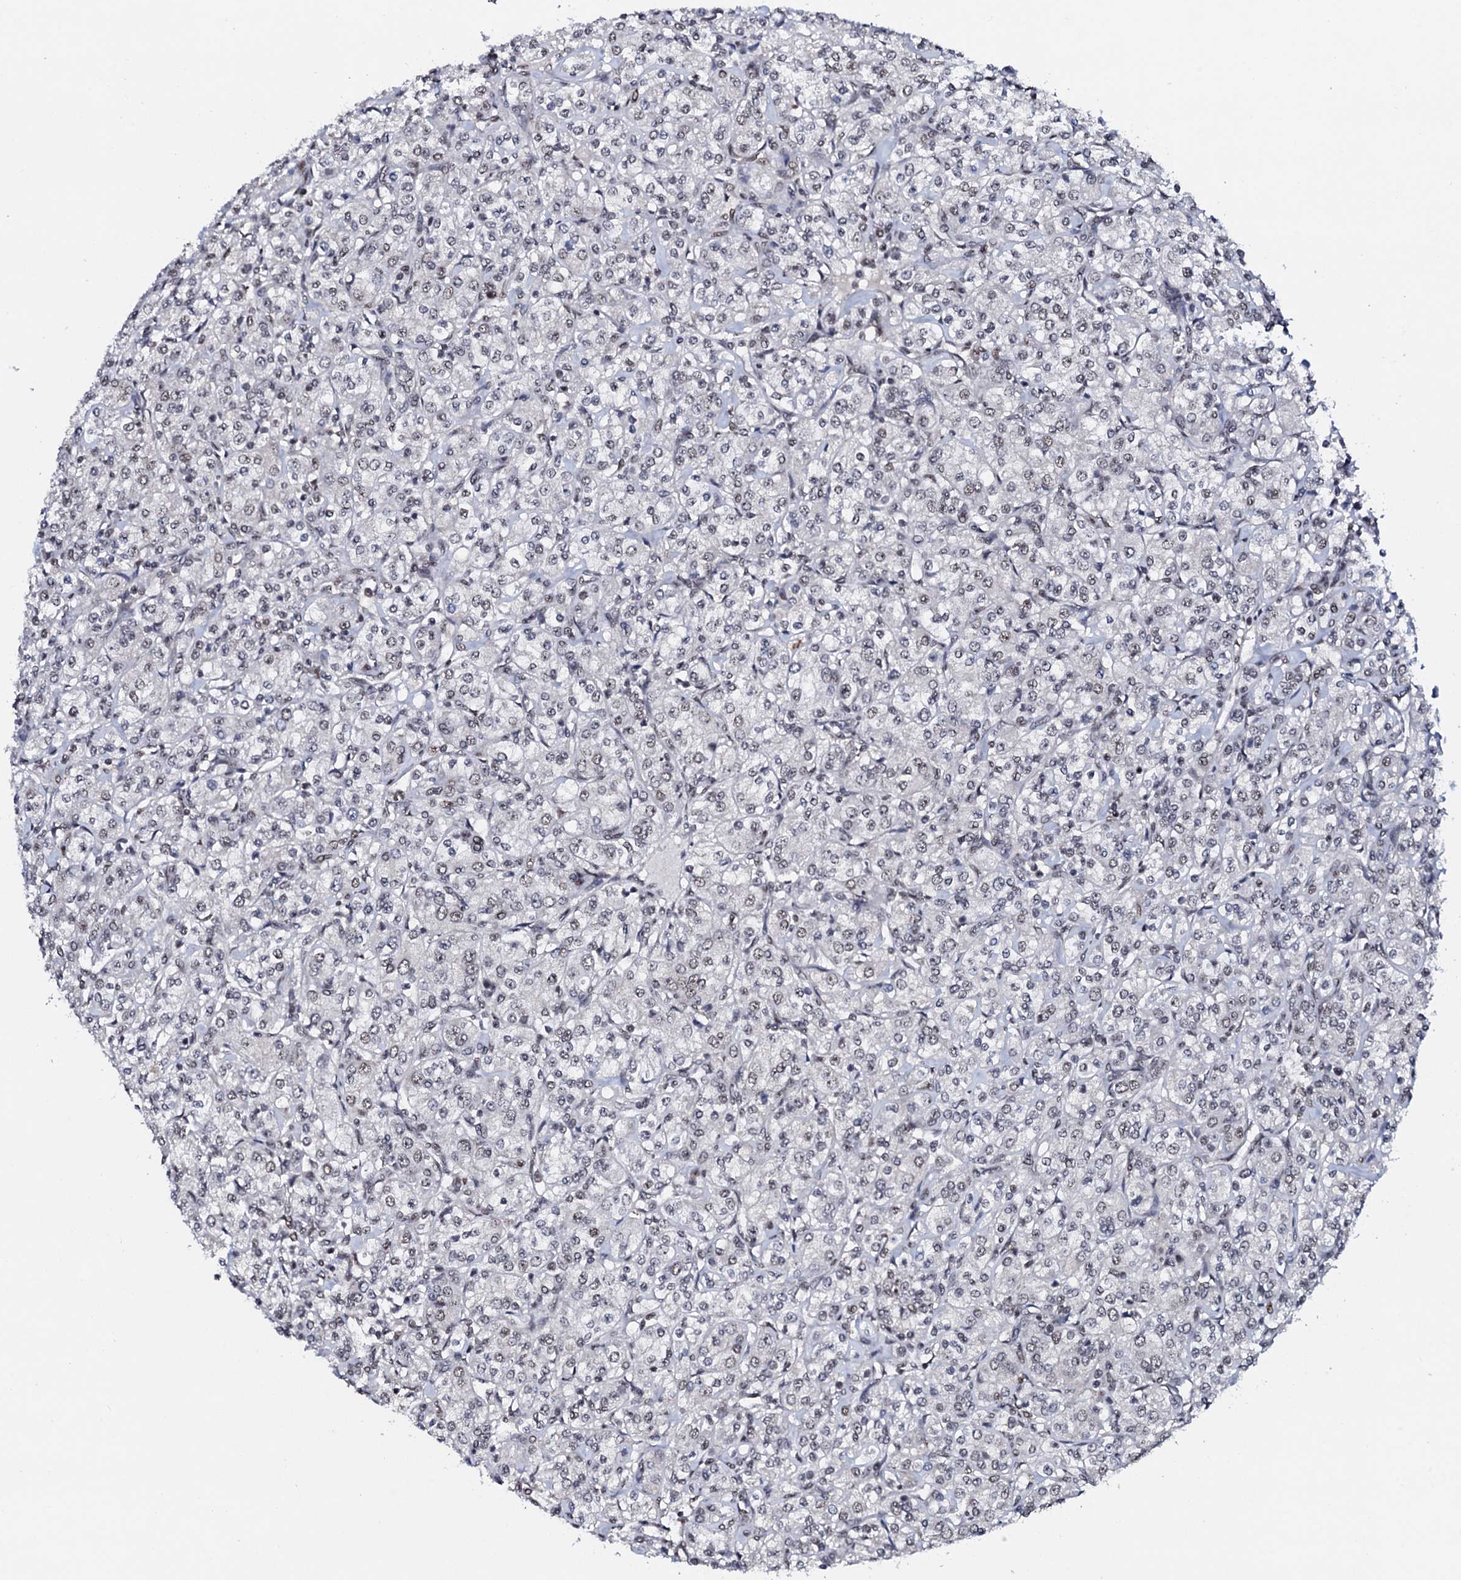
{"staining": {"intensity": "negative", "quantity": "none", "location": "none"}, "tissue": "renal cancer", "cell_type": "Tumor cells", "image_type": "cancer", "snomed": [{"axis": "morphology", "description": "Adenocarcinoma, NOS"}, {"axis": "topography", "description": "Kidney"}], "caption": "High power microscopy photomicrograph of an immunohistochemistry micrograph of adenocarcinoma (renal), revealing no significant staining in tumor cells. (Brightfield microscopy of DAB (3,3'-diaminobenzidine) IHC at high magnification).", "gene": "PRPF18", "patient": {"sex": "male", "age": 77}}